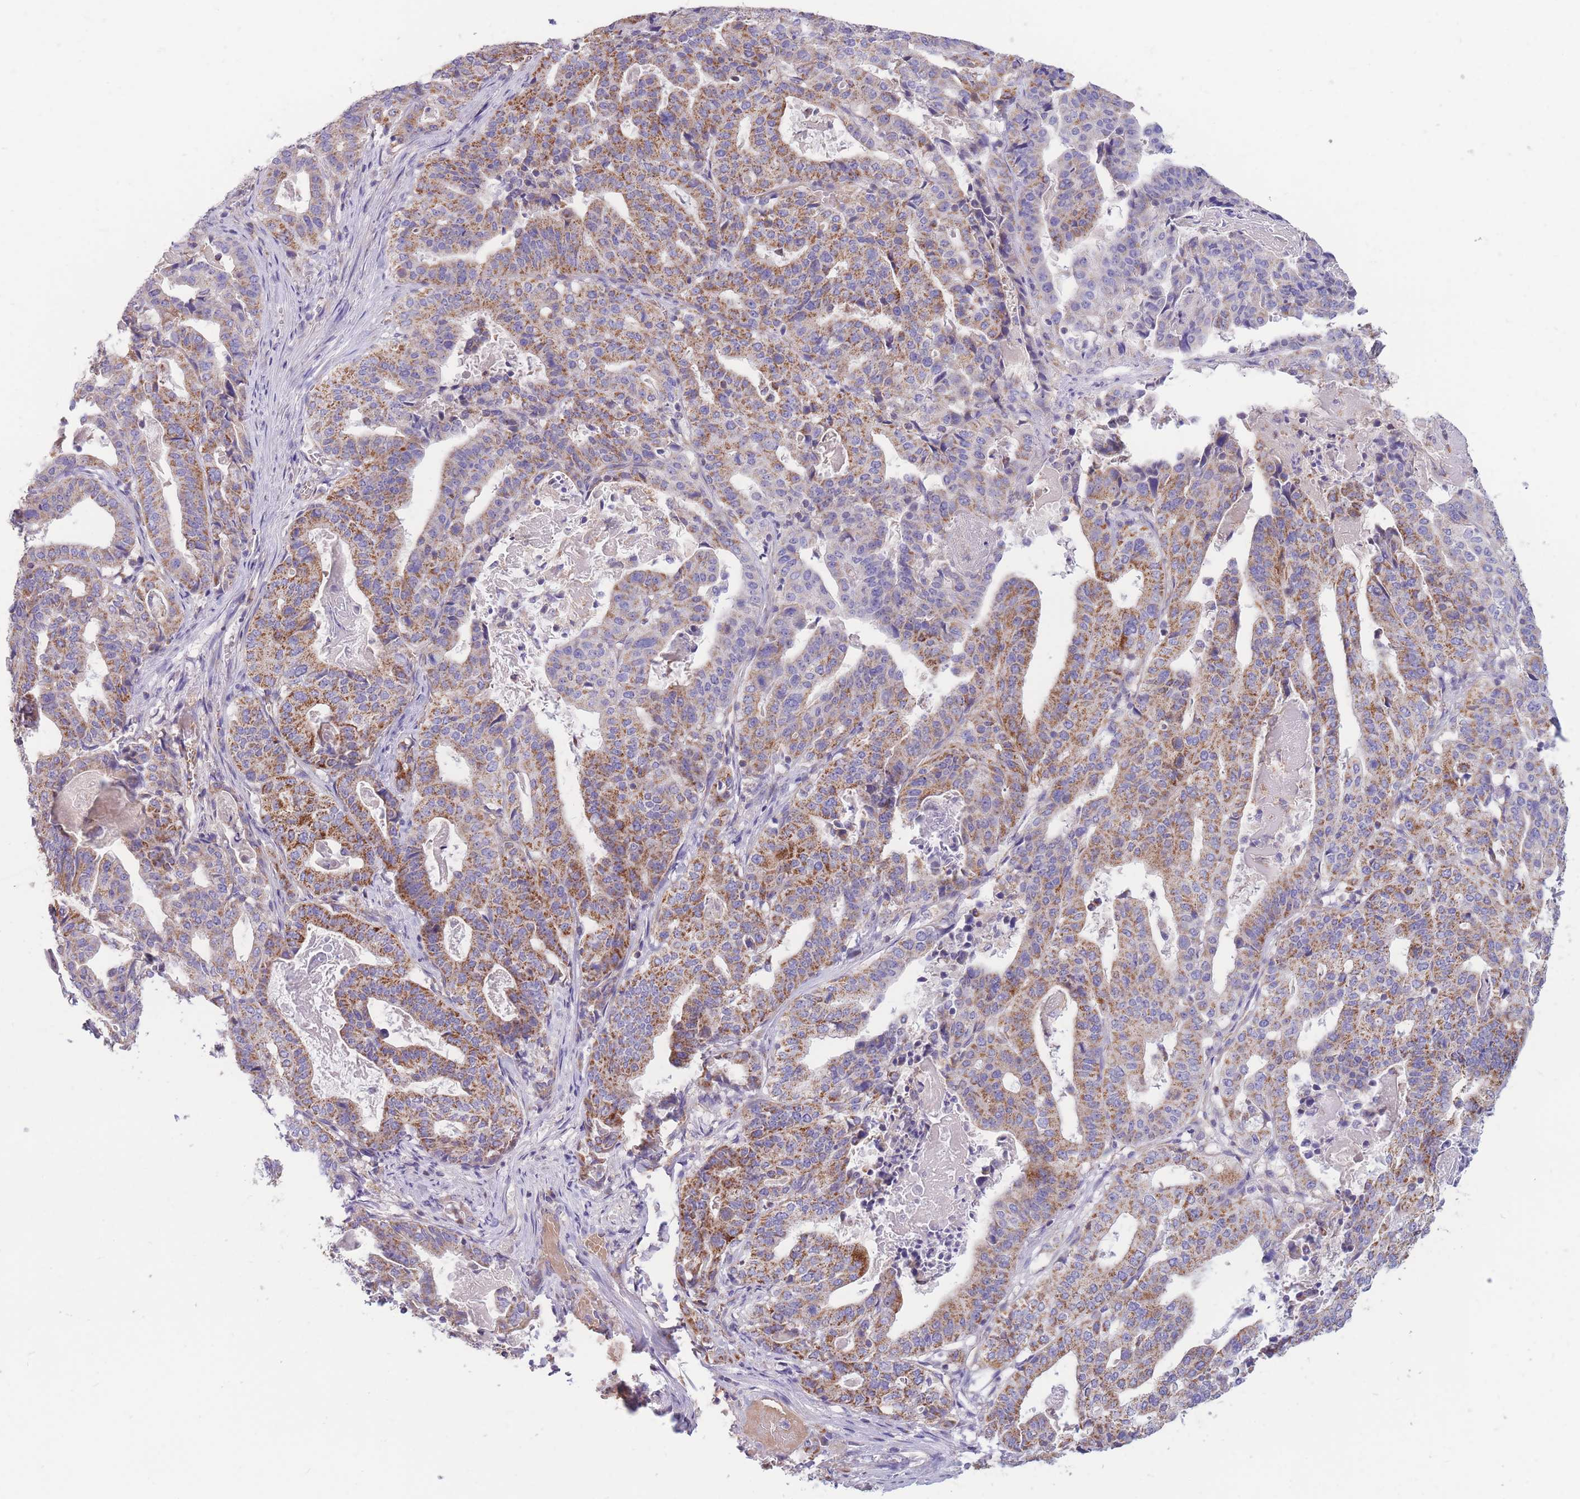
{"staining": {"intensity": "moderate", "quantity": "25%-75%", "location": "cytoplasmic/membranous"}, "tissue": "stomach cancer", "cell_type": "Tumor cells", "image_type": "cancer", "snomed": [{"axis": "morphology", "description": "Adenocarcinoma, NOS"}, {"axis": "topography", "description": "Stomach"}], "caption": "Brown immunohistochemical staining in stomach adenocarcinoma demonstrates moderate cytoplasmic/membranous positivity in approximately 25%-75% of tumor cells.", "gene": "MRPS9", "patient": {"sex": "male", "age": 48}}